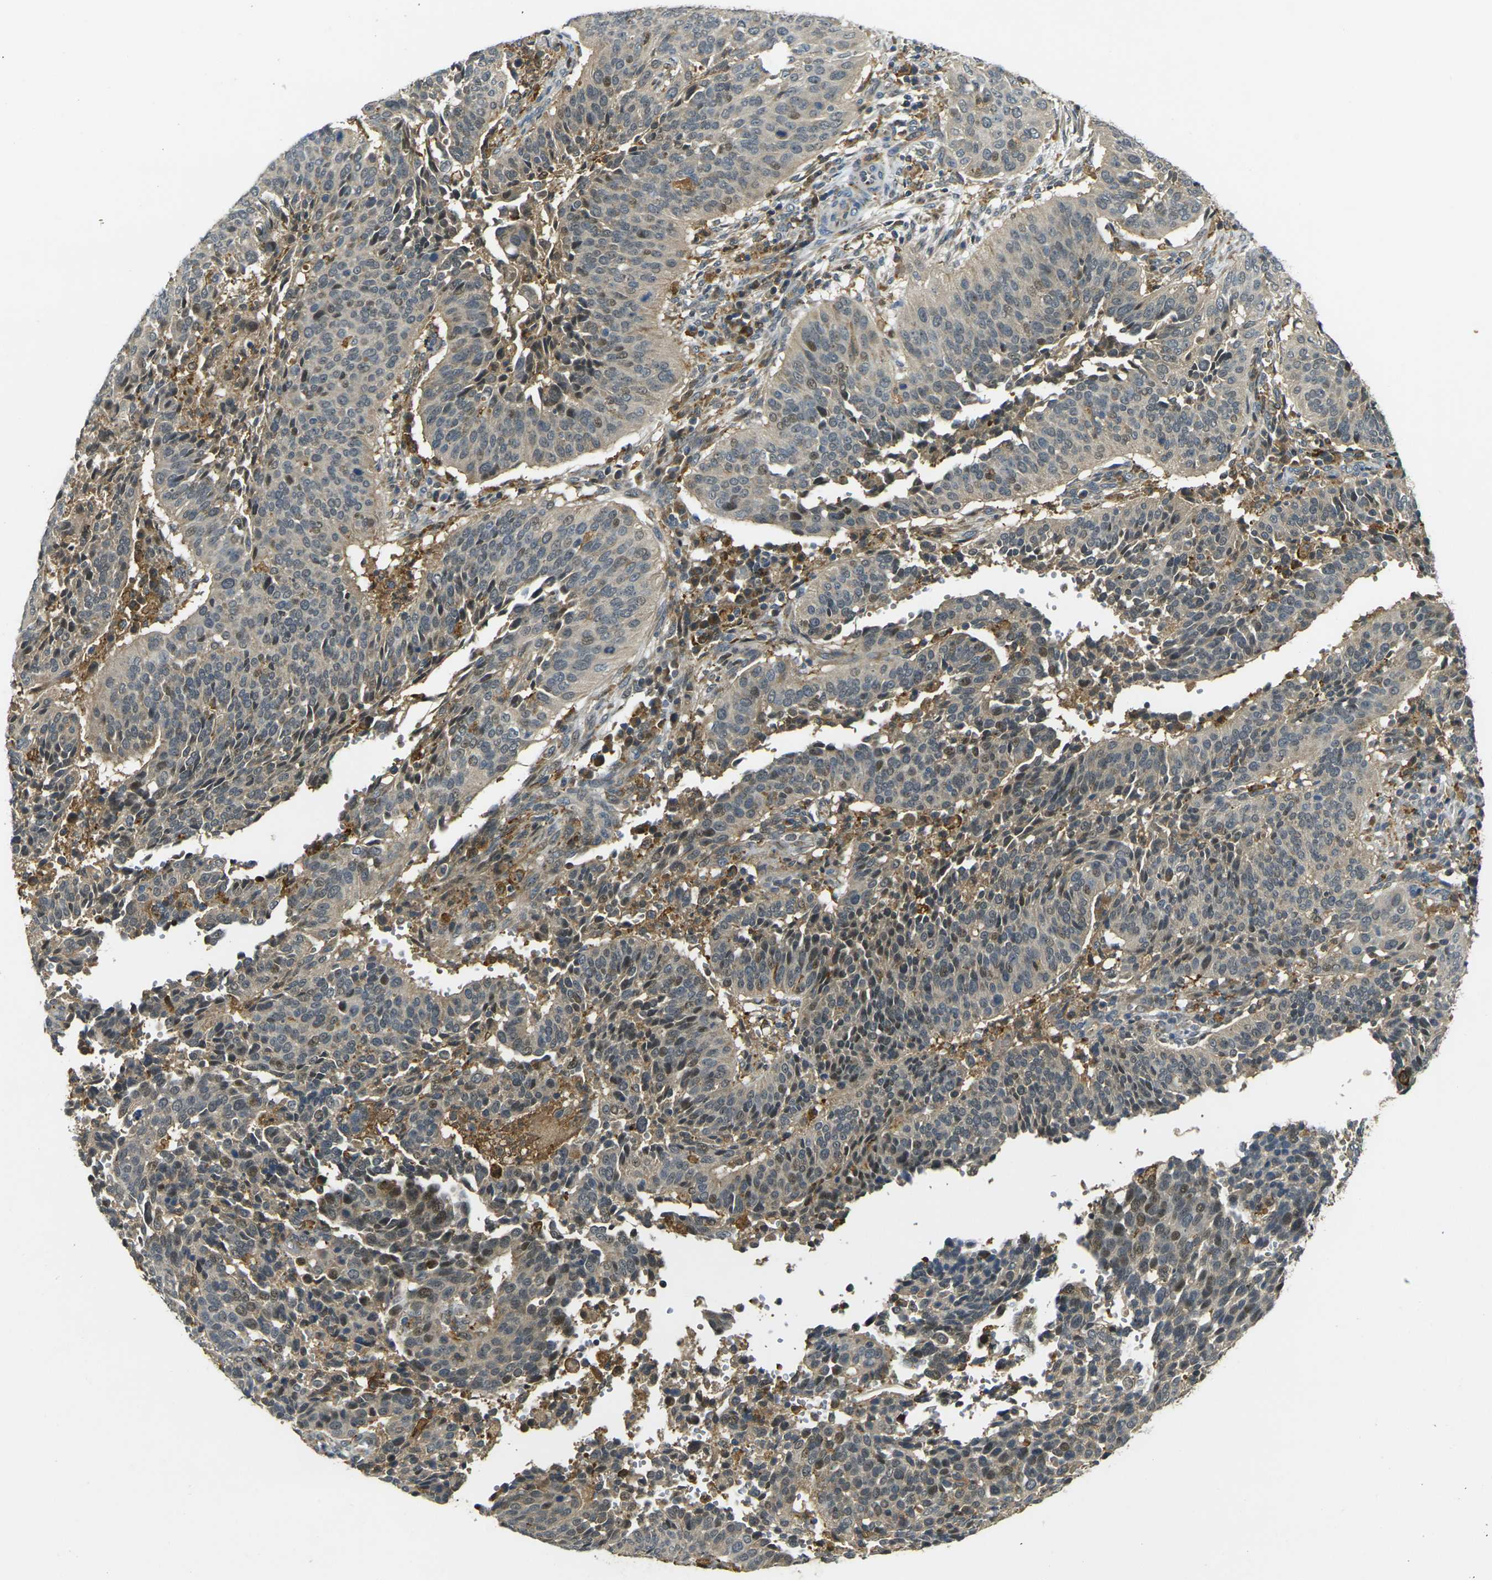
{"staining": {"intensity": "weak", "quantity": ">75%", "location": "cytoplasmic/membranous,nuclear"}, "tissue": "cervical cancer", "cell_type": "Tumor cells", "image_type": "cancer", "snomed": [{"axis": "morphology", "description": "Normal tissue, NOS"}, {"axis": "morphology", "description": "Squamous cell carcinoma, NOS"}, {"axis": "topography", "description": "Cervix"}], "caption": "Tumor cells display low levels of weak cytoplasmic/membranous and nuclear expression in about >75% of cells in squamous cell carcinoma (cervical). (Brightfield microscopy of DAB IHC at high magnification).", "gene": "PIGL", "patient": {"sex": "female", "age": 39}}